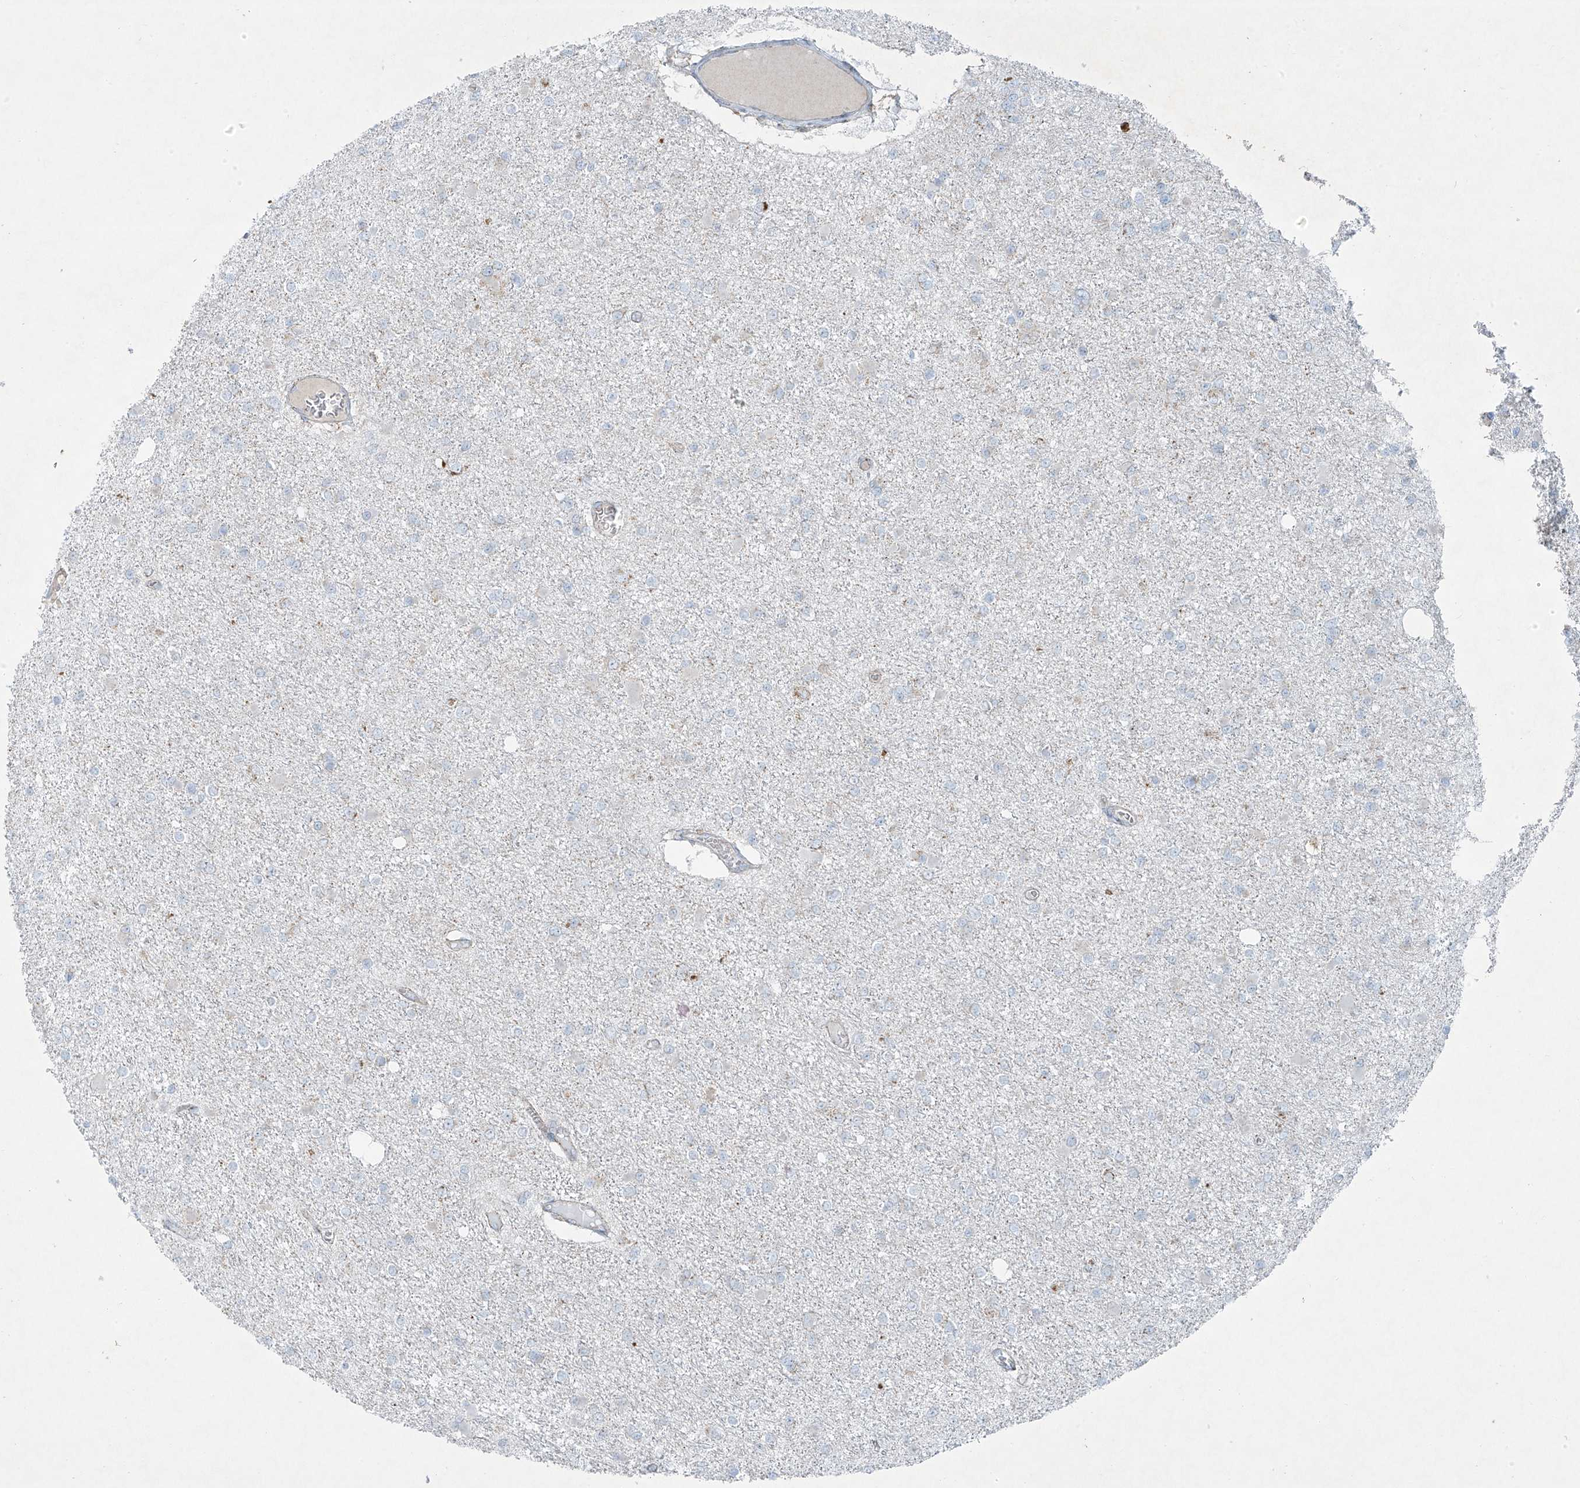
{"staining": {"intensity": "negative", "quantity": "none", "location": "none"}, "tissue": "glioma", "cell_type": "Tumor cells", "image_type": "cancer", "snomed": [{"axis": "morphology", "description": "Glioma, malignant, Low grade"}, {"axis": "topography", "description": "Brain"}], "caption": "Tumor cells show no significant protein expression in low-grade glioma (malignant).", "gene": "SMDT1", "patient": {"sex": "female", "age": 22}}